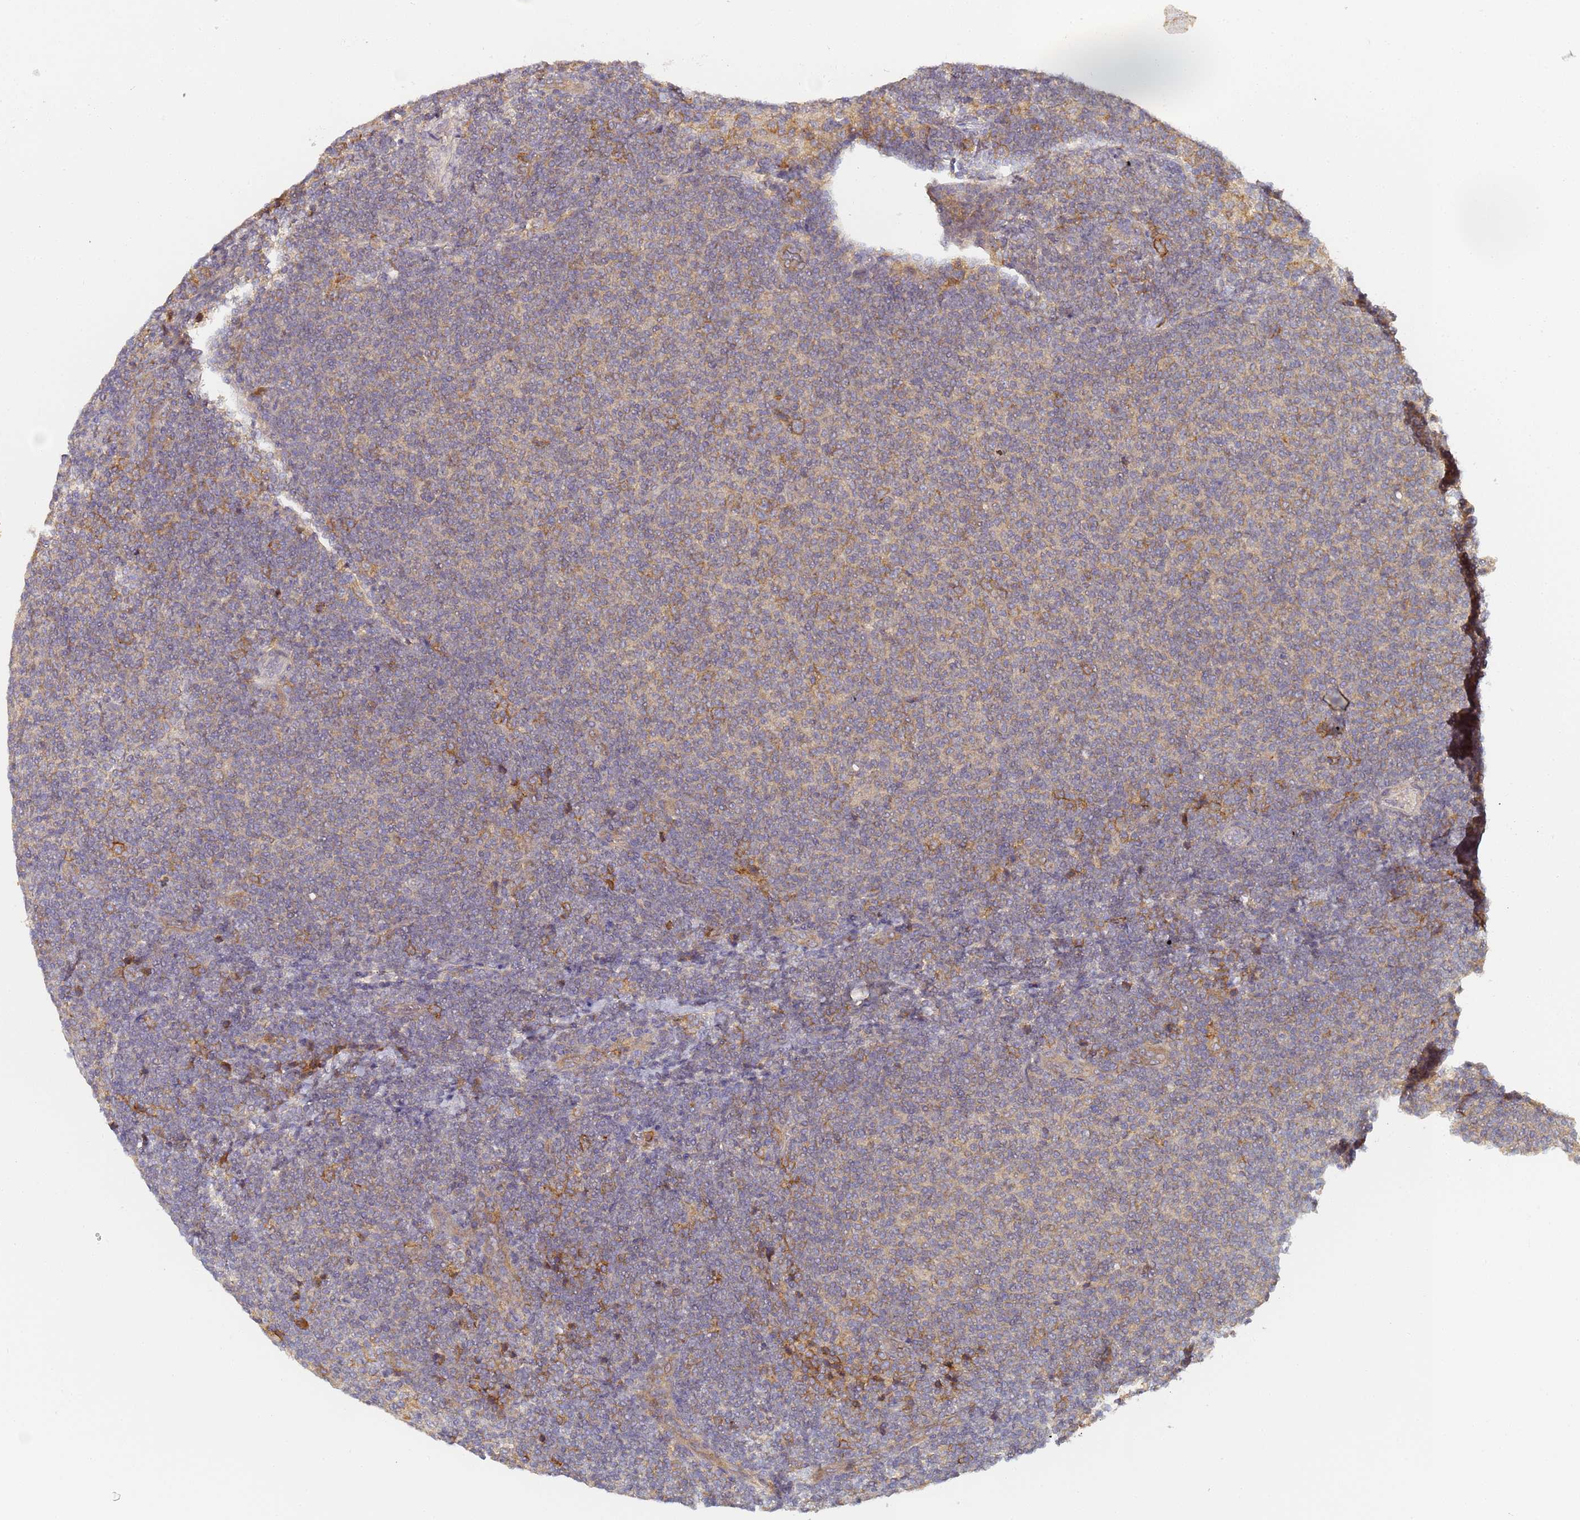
{"staining": {"intensity": "negative", "quantity": "none", "location": "none"}, "tissue": "lymphoma", "cell_type": "Tumor cells", "image_type": "cancer", "snomed": [{"axis": "morphology", "description": "Malignant lymphoma, non-Hodgkin's type, Low grade"}, {"axis": "topography", "description": "Lymph node"}], "caption": "Immunohistochemical staining of human lymphoma reveals no significant expression in tumor cells.", "gene": "LRRC69", "patient": {"sex": "male", "age": 66}}